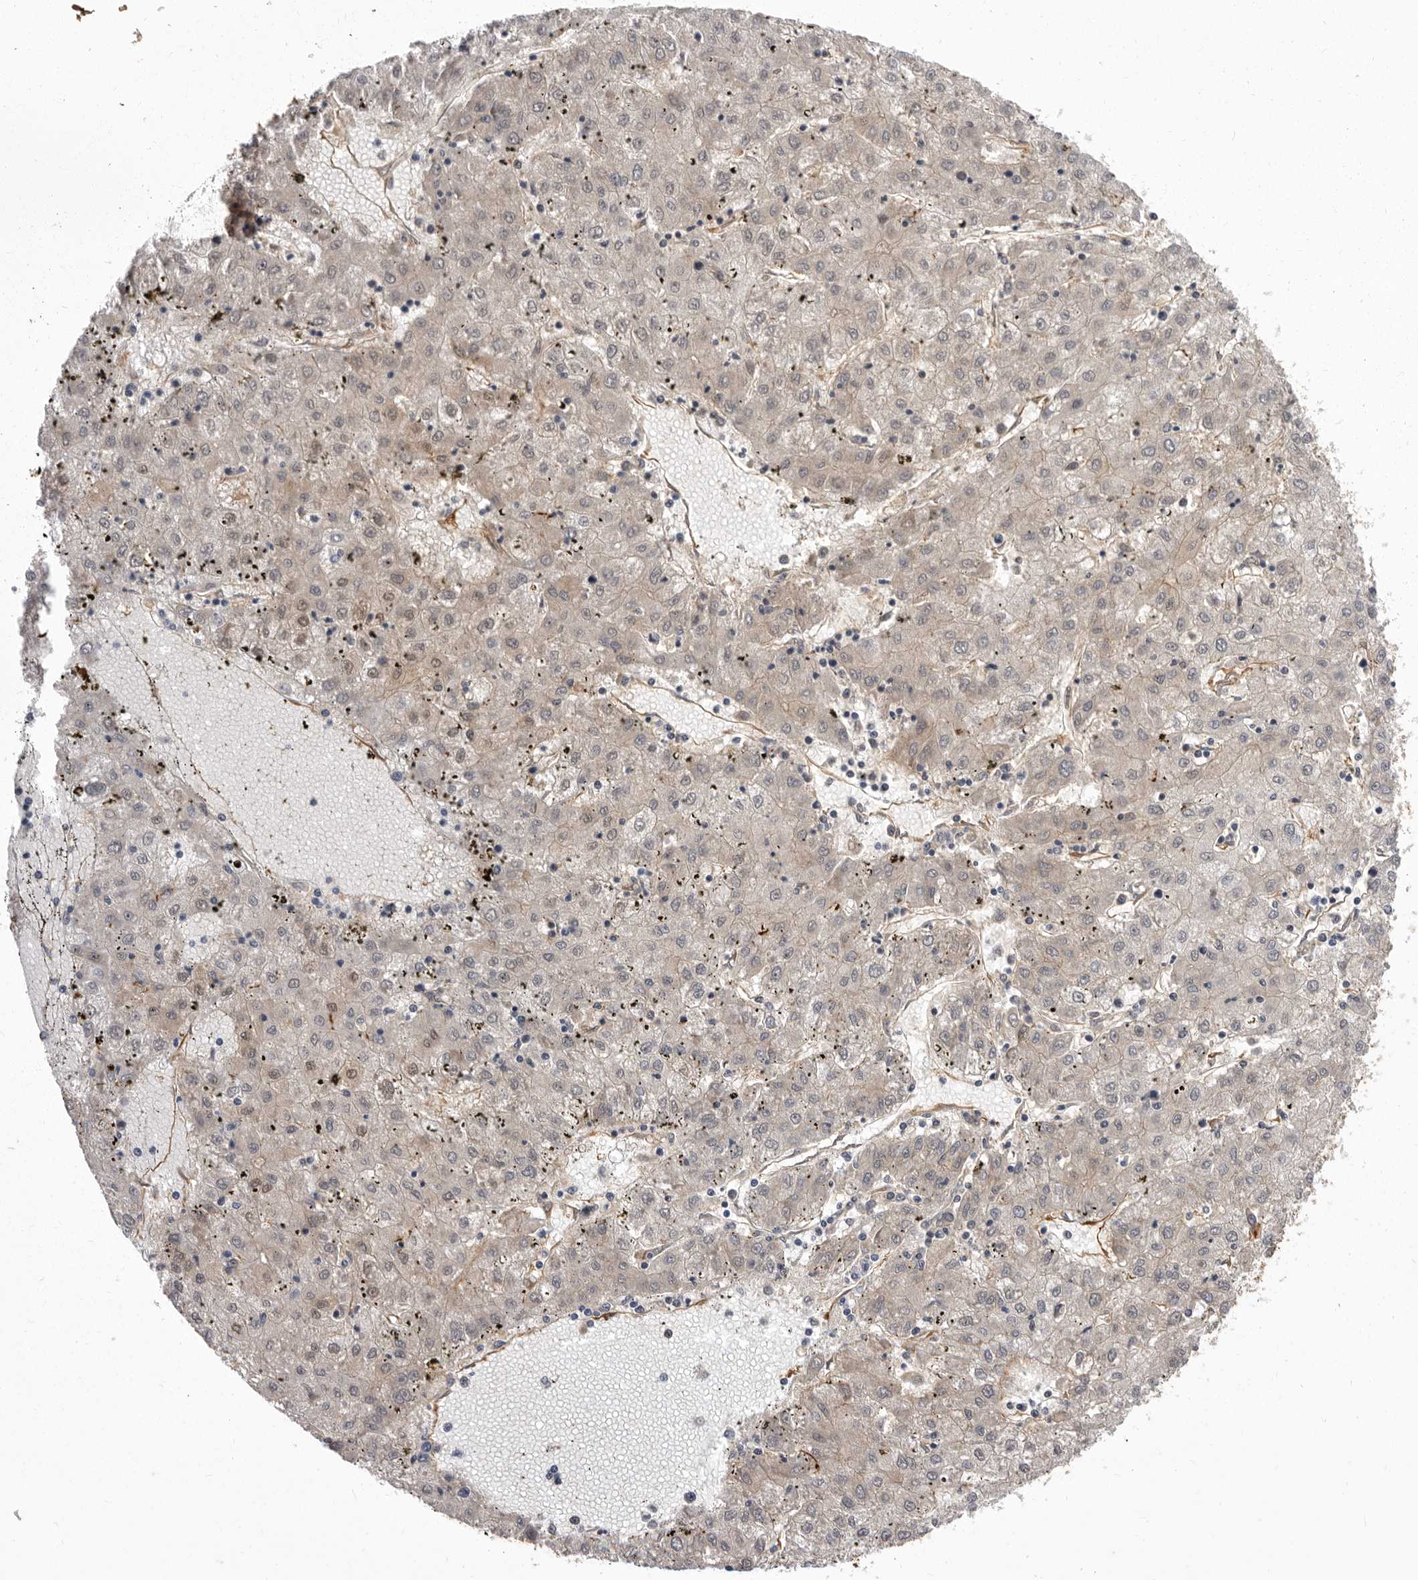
{"staining": {"intensity": "weak", "quantity": "<25%", "location": "cytoplasmic/membranous"}, "tissue": "liver cancer", "cell_type": "Tumor cells", "image_type": "cancer", "snomed": [{"axis": "morphology", "description": "Carcinoma, Hepatocellular, NOS"}, {"axis": "topography", "description": "Liver"}], "caption": "Histopathology image shows no significant protein staining in tumor cells of liver cancer.", "gene": "ENAH", "patient": {"sex": "male", "age": 72}}